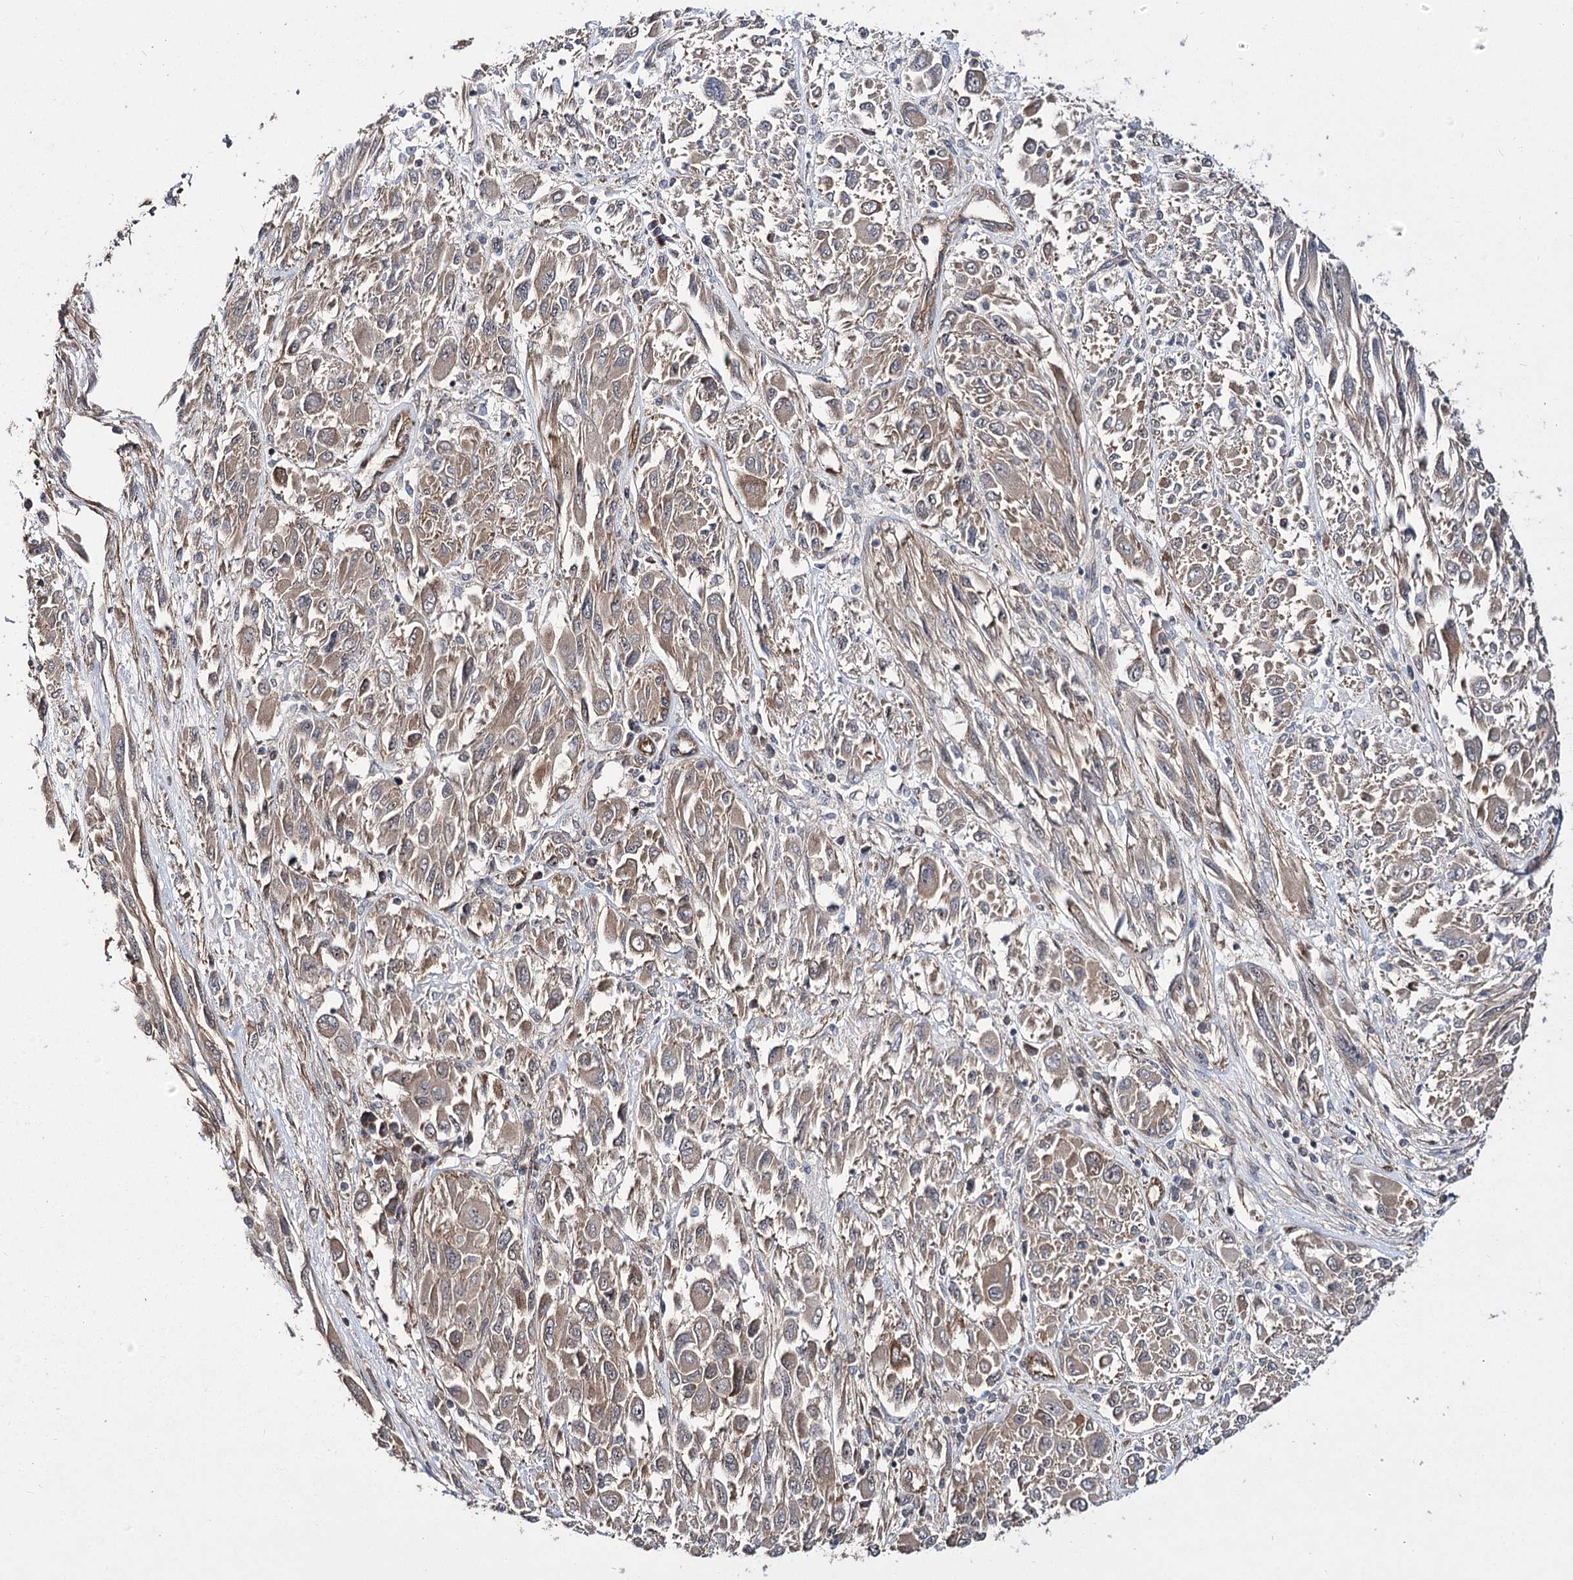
{"staining": {"intensity": "weak", "quantity": ">75%", "location": "cytoplasmic/membranous"}, "tissue": "melanoma", "cell_type": "Tumor cells", "image_type": "cancer", "snomed": [{"axis": "morphology", "description": "Malignant melanoma, NOS"}, {"axis": "topography", "description": "Skin"}], "caption": "Immunohistochemistry (IHC) of human melanoma demonstrates low levels of weak cytoplasmic/membranous staining in about >75% of tumor cells. Using DAB (brown) and hematoxylin (blue) stains, captured at high magnification using brightfield microscopy.", "gene": "MYO1C", "patient": {"sex": "female", "age": 91}}